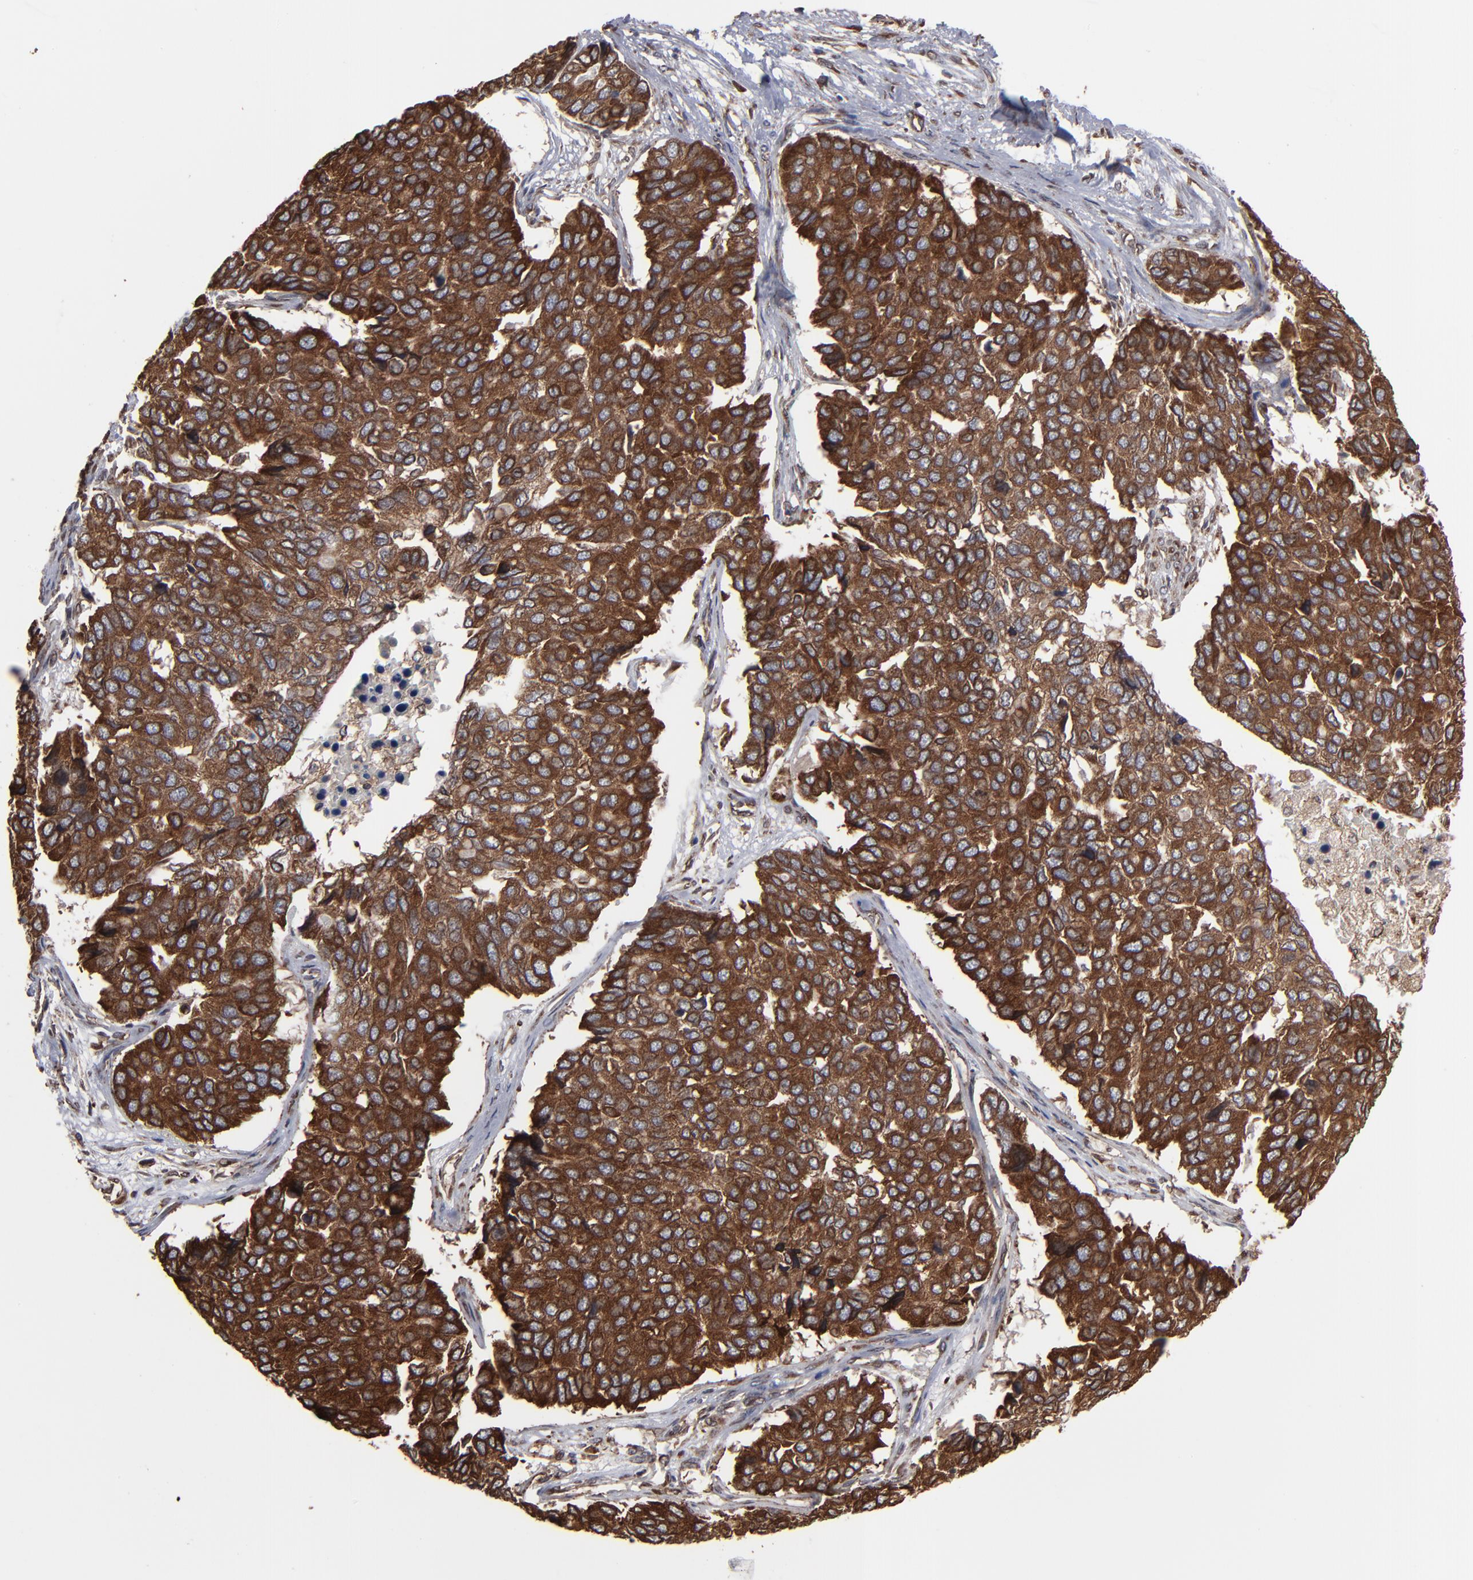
{"staining": {"intensity": "strong", "quantity": ">75%", "location": "cytoplasmic/membranous"}, "tissue": "pancreatic cancer", "cell_type": "Tumor cells", "image_type": "cancer", "snomed": [{"axis": "morphology", "description": "Adenocarcinoma, NOS"}, {"axis": "topography", "description": "Pancreas"}], "caption": "About >75% of tumor cells in pancreatic cancer (adenocarcinoma) exhibit strong cytoplasmic/membranous protein staining as visualized by brown immunohistochemical staining.", "gene": "CNIH1", "patient": {"sex": "male", "age": 50}}